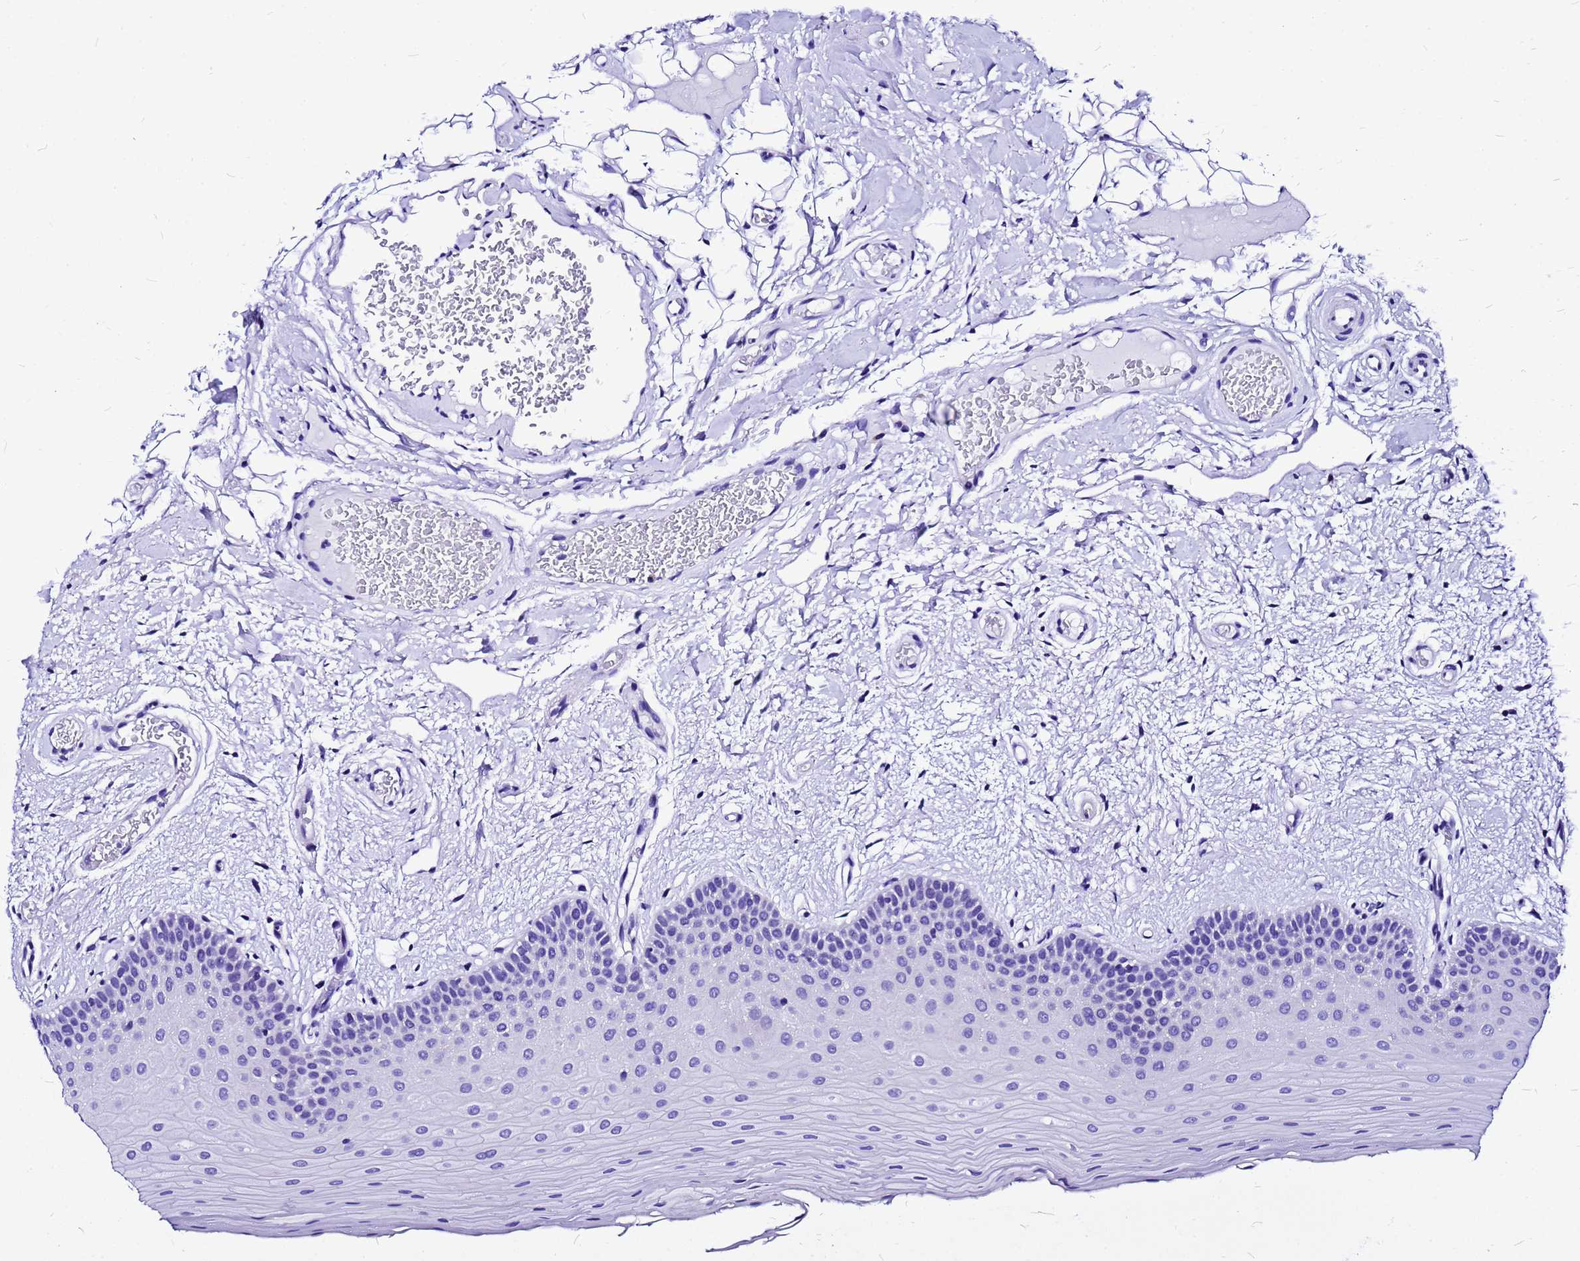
{"staining": {"intensity": "negative", "quantity": "none", "location": "none"}, "tissue": "oral mucosa", "cell_type": "Squamous epithelial cells", "image_type": "normal", "snomed": [{"axis": "morphology", "description": "Normal tissue, NOS"}, {"axis": "topography", "description": "Oral tissue"}, {"axis": "topography", "description": "Tounge, NOS"}], "caption": "Immunohistochemistry of unremarkable human oral mucosa reveals no expression in squamous epithelial cells.", "gene": "HERC4", "patient": {"sex": "male", "age": 47}}